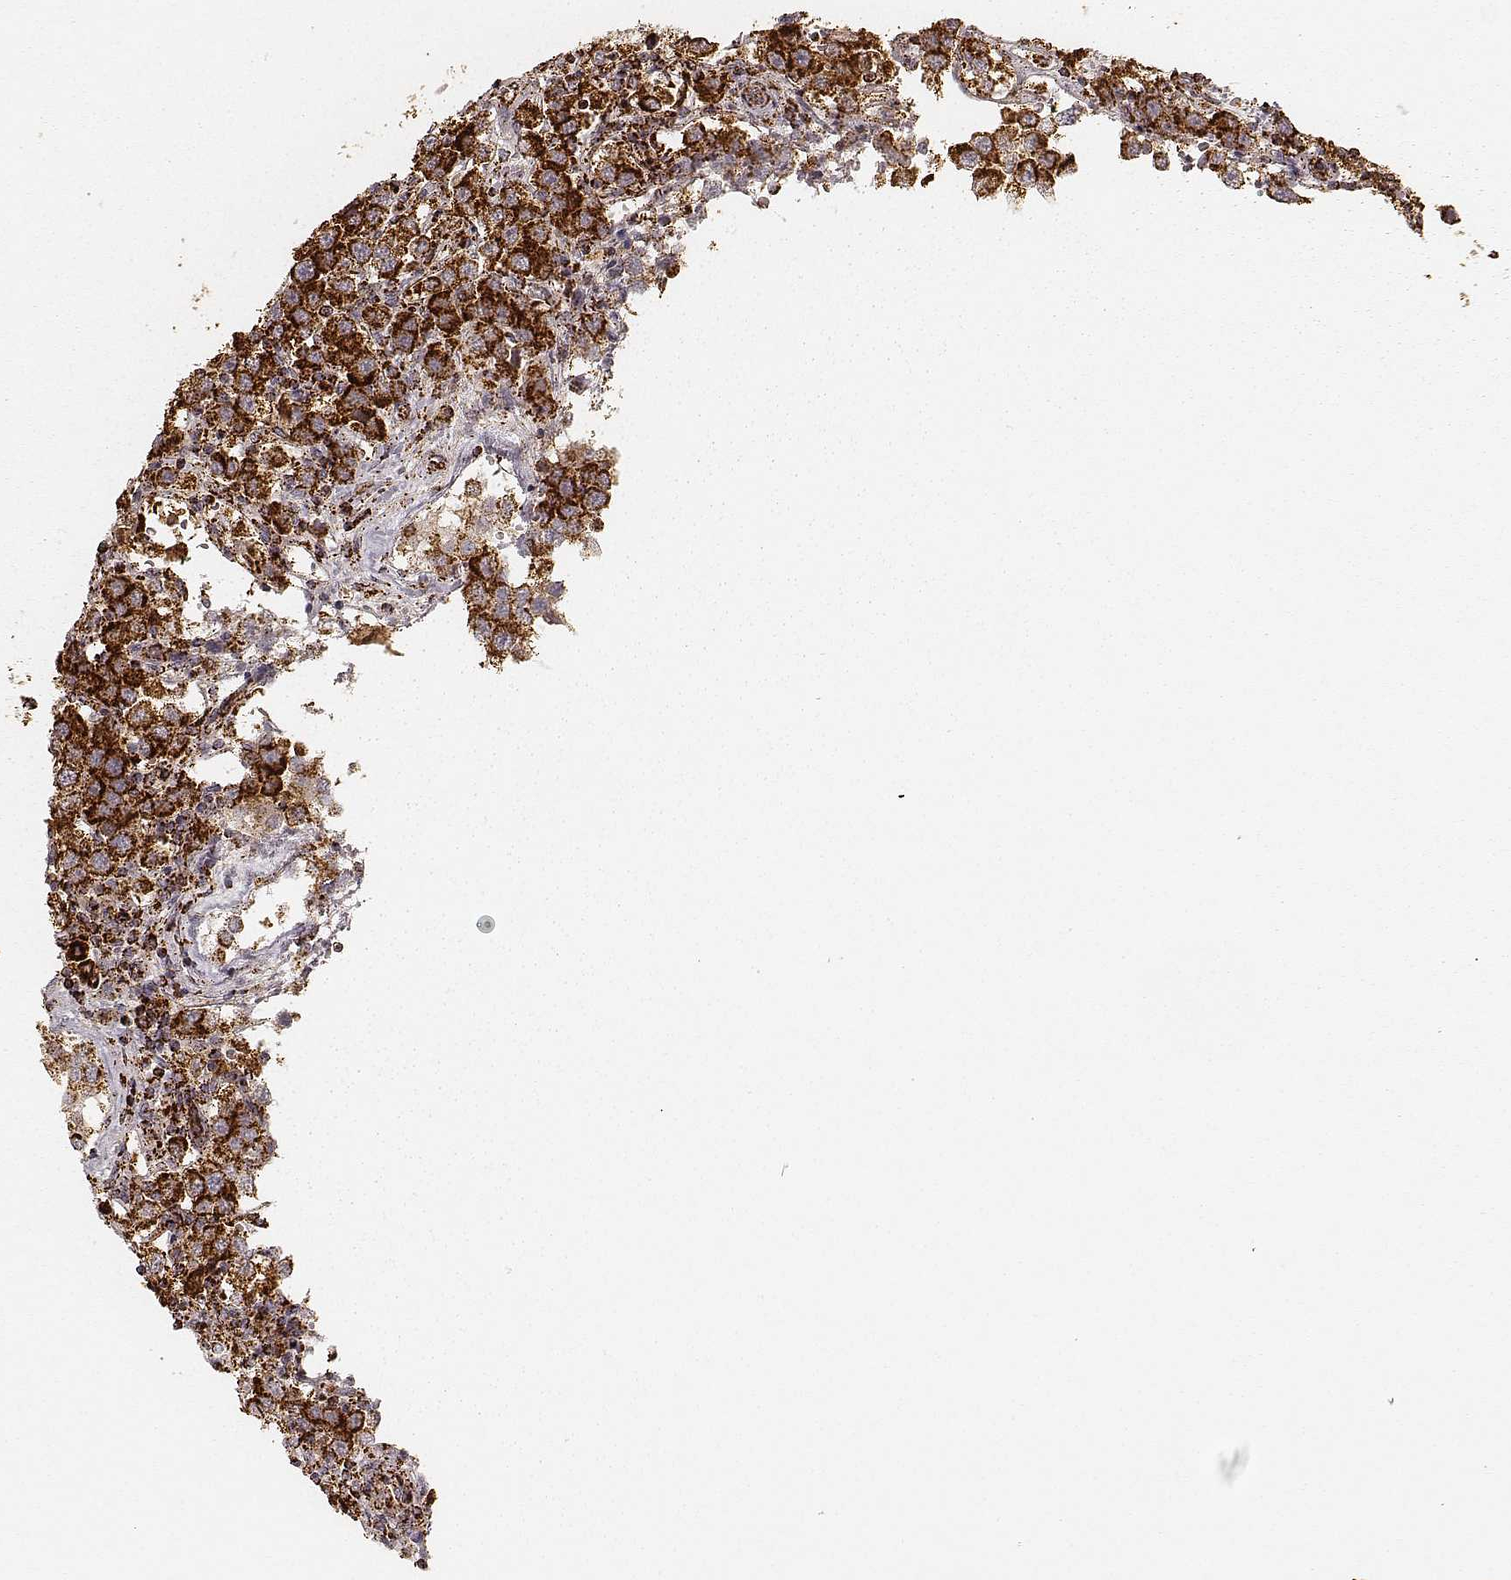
{"staining": {"intensity": "strong", "quantity": ">75%", "location": "cytoplasmic/membranous"}, "tissue": "testis cancer", "cell_type": "Tumor cells", "image_type": "cancer", "snomed": [{"axis": "morphology", "description": "Seminoma, NOS"}, {"axis": "topography", "description": "Testis"}], "caption": "High-power microscopy captured an IHC micrograph of testis cancer (seminoma), revealing strong cytoplasmic/membranous staining in approximately >75% of tumor cells.", "gene": "CS", "patient": {"sex": "male", "age": 37}}